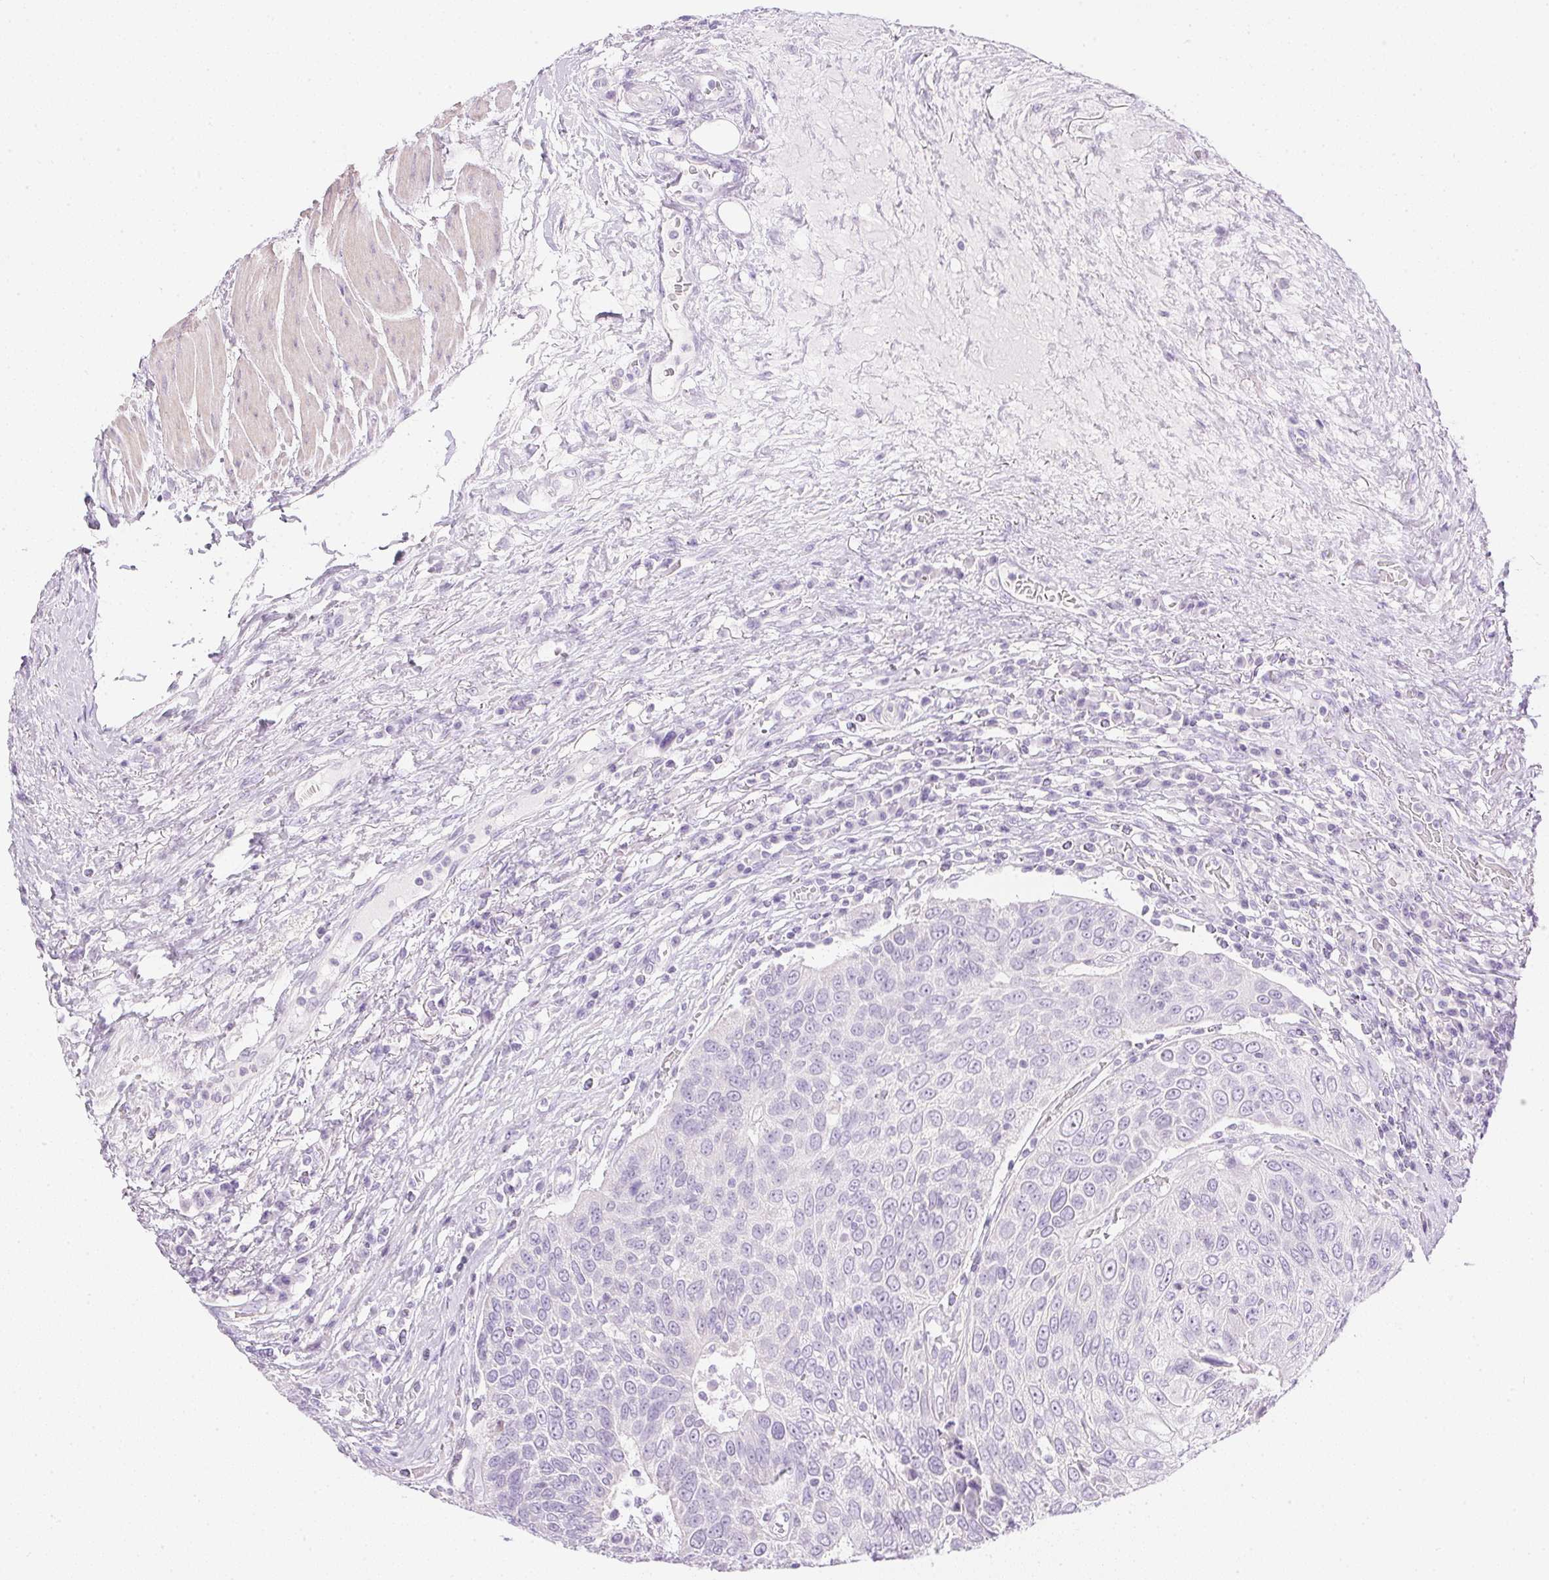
{"staining": {"intensity": "negative", "quantity": "none", "location": "none"}, "tissue": "urothelial cancer", "cell_type": "Tumor cells", "image_type": "cancer", "snomed": [{"axis": "morphology", "description": "Urothelial carcinoma, High grade"}, {"axis": "topography", "description": "Urinary bladder"}], "caption": "Tumor cells are negative for protein expression in human urothelial carcinoma (high-grade). (DAB immunohistochemistry (IHC), high magnification).", "gene": "CTRL", "patient": {"sex": "female", "age": 70}}